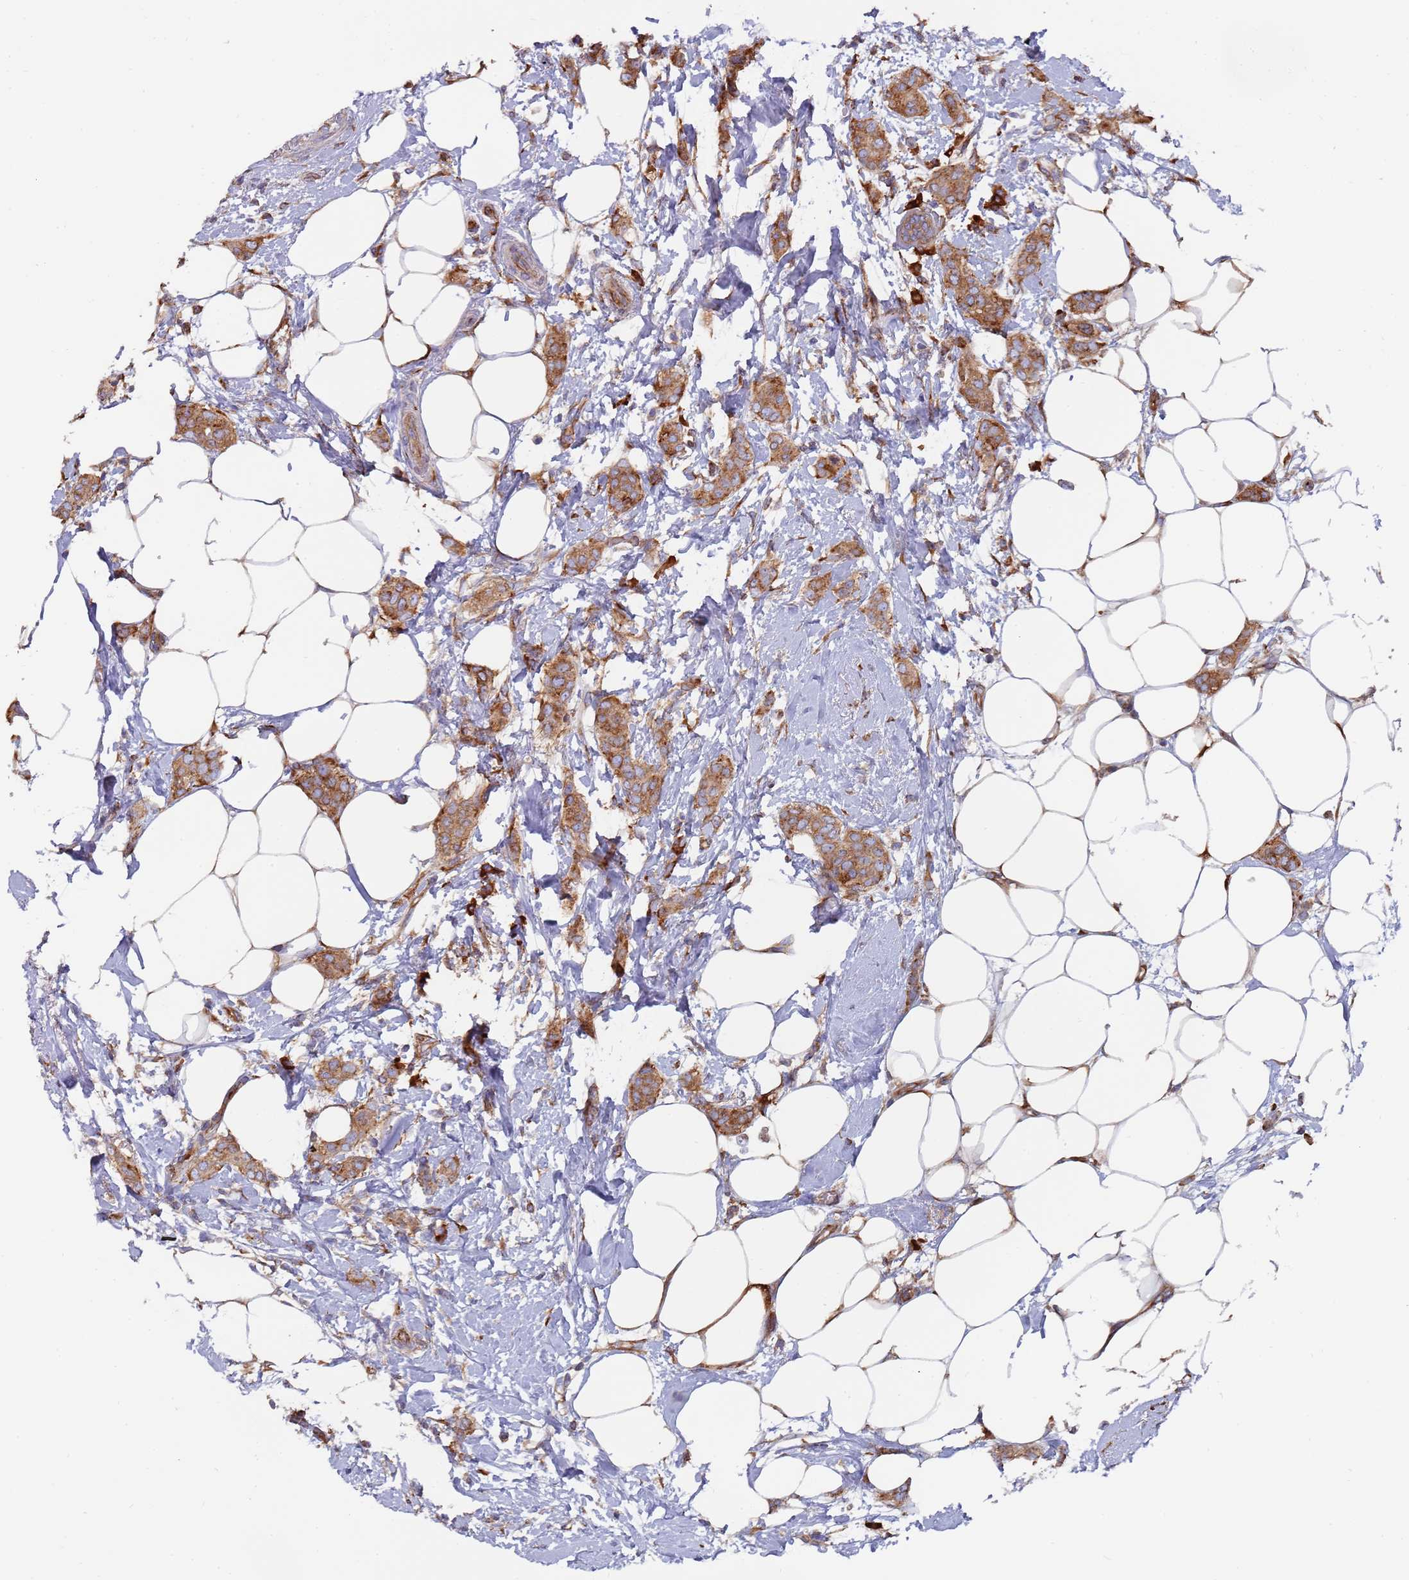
{"staining": {"intensity": "moderate", "quantity": ">75%", "location": "cytoplasmic/membranous"}, "tissue": "breast cancer", "cell_type": "Tumor cells", "image_type": "cancer", "snomed": [{"axis": "morphology", "description": "Duct carcinoma"}, {"axis": "topography", "description": "Breast"}], "caption": "Breast cancer (invasive ductal carcinoma) stained with DAB (3,3'-diaminobenzidine) IHC shows medium levels of moderate cytoplasmic/membranous staining in about >75% of tumor cells. The protein is stained brown, and the nuclei are stained in blue (DAB IHC with brightfield microscopy, high magnification).", "gene": "ZNF844", "patient": {"sex": "female", "age": 72}}